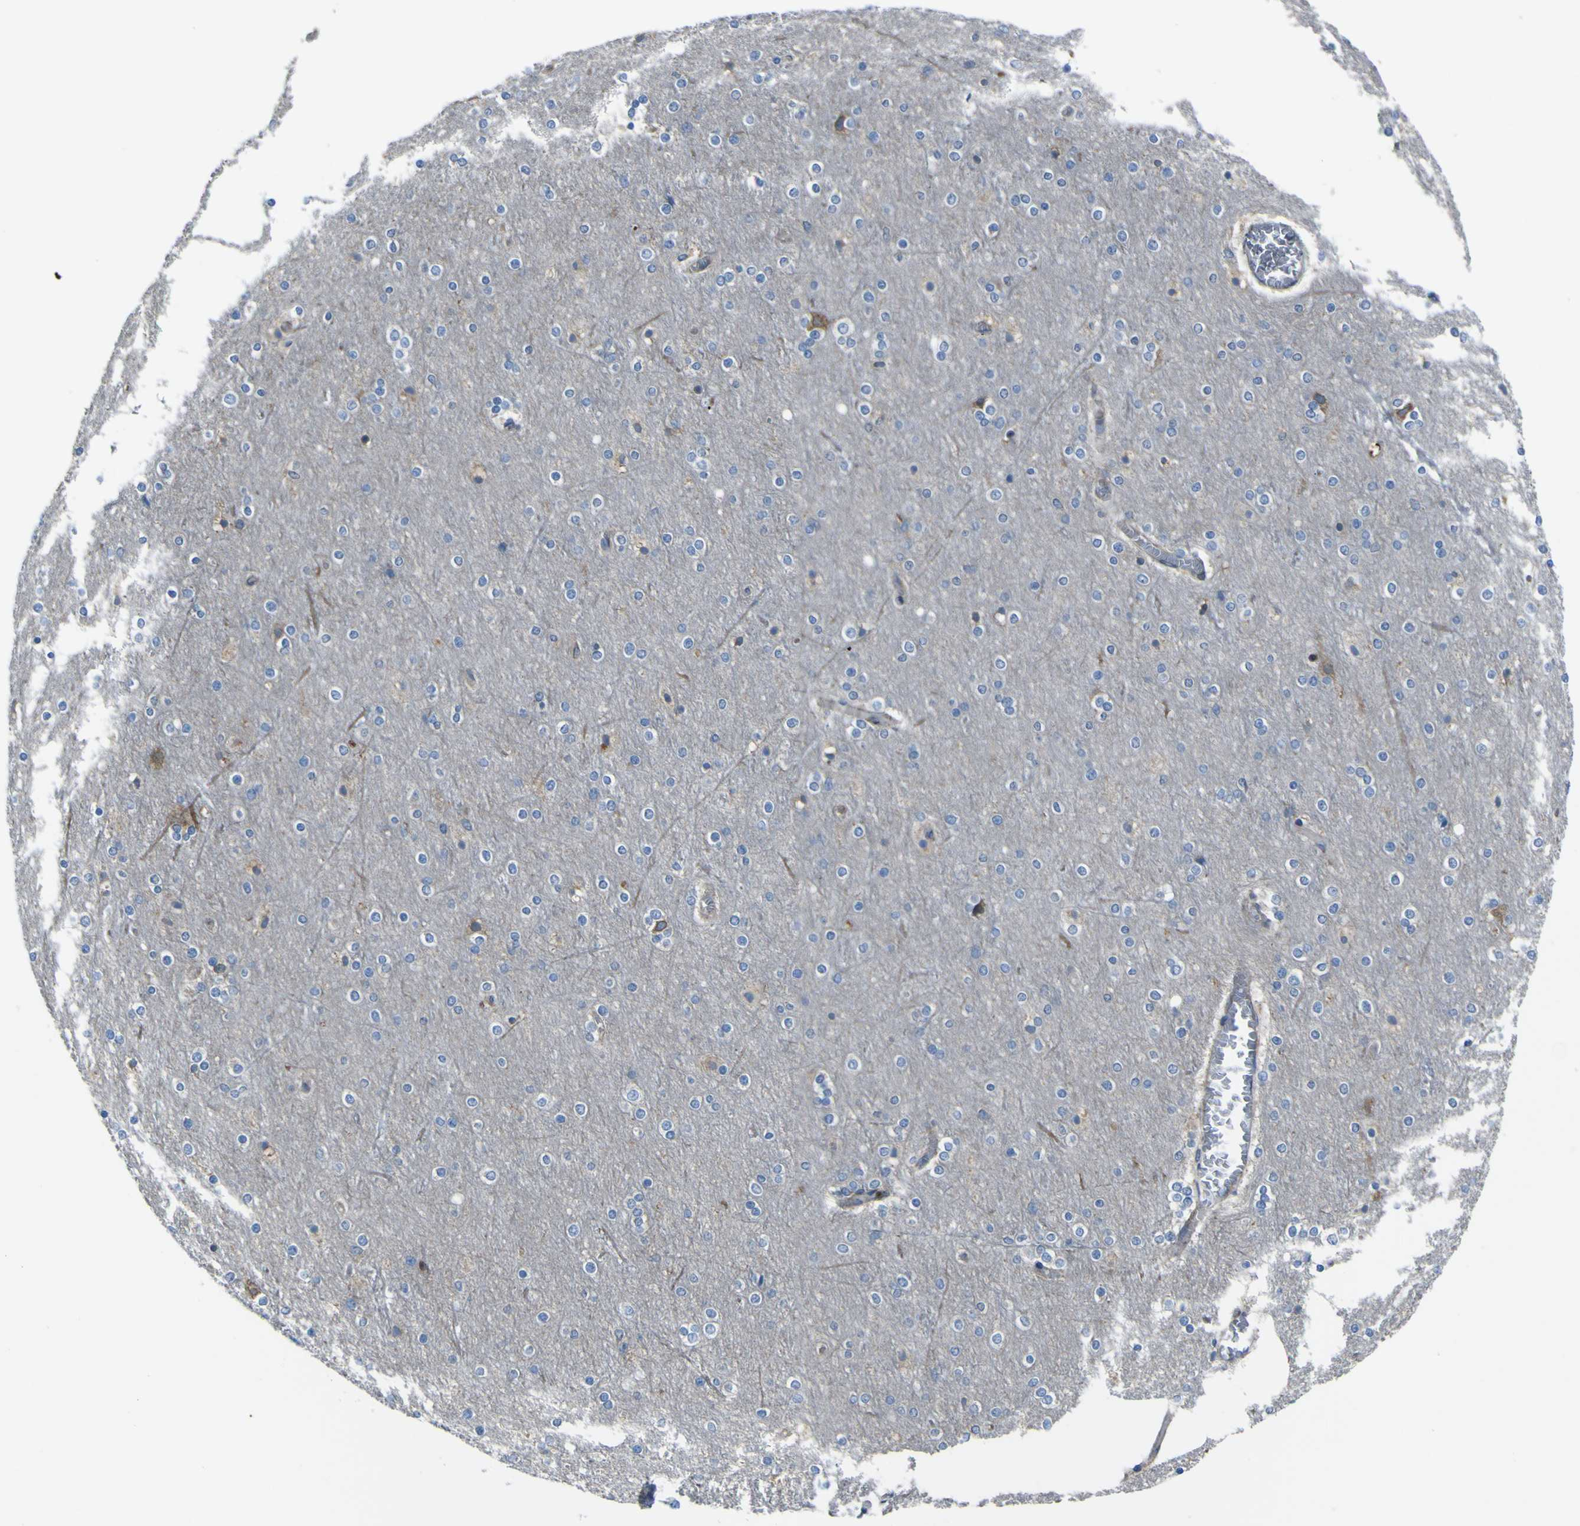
{"staining": {"intensity": "negative", "quantity": "none", "location": "none"}, "tissue": "cerebral cortex", "cell_type": "Endothelial cells", "image_type": "normal", "snomed": [{"axis": "morphology", "description": "Normal tissue, NOS"}, {"axis": "topography", "description": "Cerebral cortex"}], "caption": "Normal cerebral cortex was stained to show a protein in brown. There is no significant expression in endothelial cells. The staining was performed using DAB to visualize the protein expression in brown, while the nuclei were stained in blue with hematoxylin (Magnification: 20x).", "gene": "STIM1", "patient": {"sex": "female", "age": 54}}